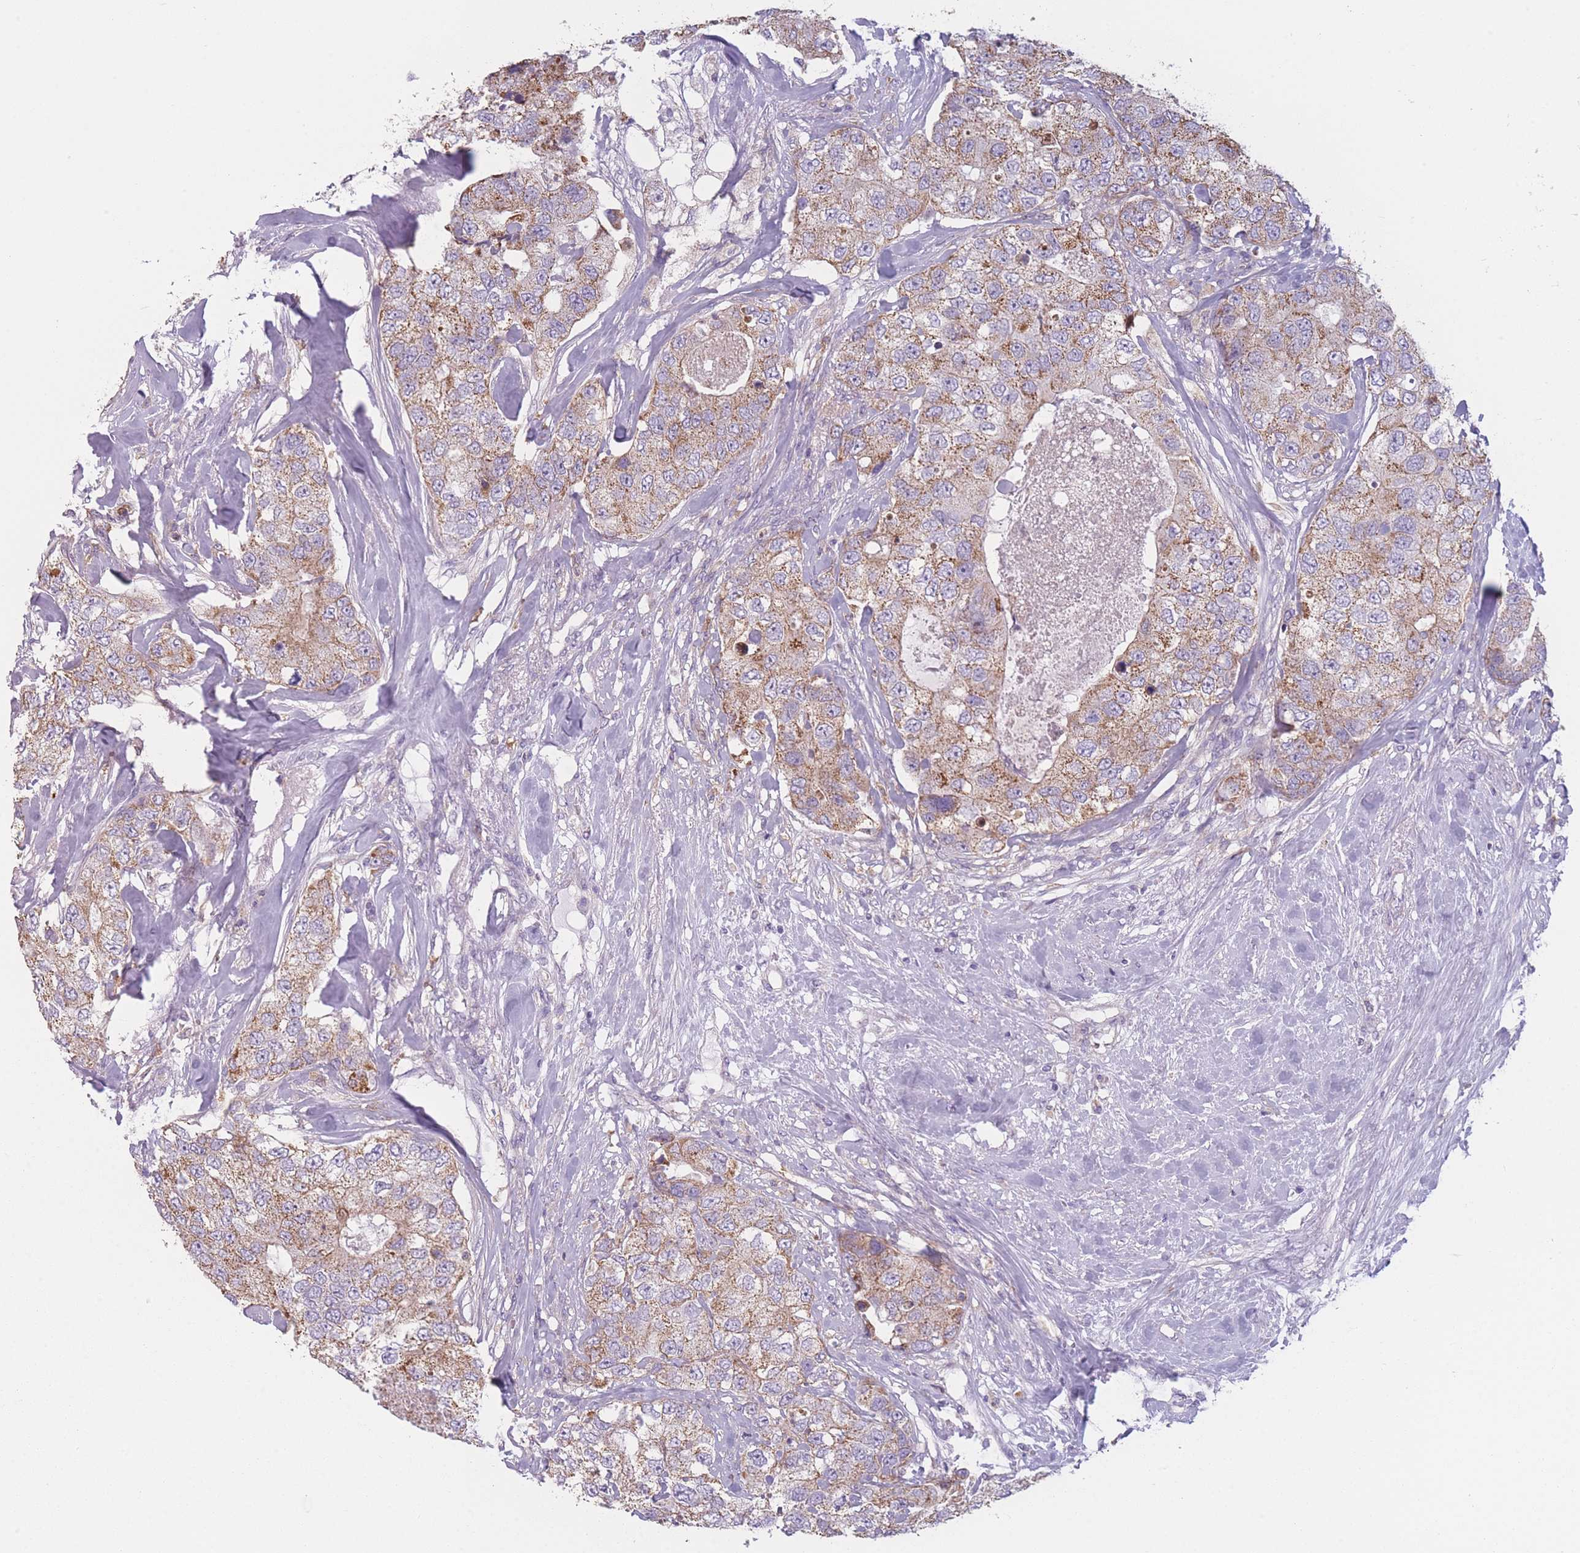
{"staining": {"intensity": "moderate", "quantity": ">75%", "location": "cytoplasmic/membranous"}, "tissue": "breast cancer", "cell_type": "Tumor cells", "image_type": "cancer", "snomed": [{"axis": "morphology", "description": "Duct carcinoma"}, {"axis": "topography", "description": "Breast"}], "caption": "IHC staining of intraductal carcinoma (breast), which exhibits medium levels of moderate cytoplasmic/membranous staining in approximately >75% of tumor cells indicating moderate cytoplasmic/membranous protein expression. The staining was performed using DAB (brown) for protein detection and nuclei were counterstained in hematoxylin (blue).", "gene": "PRAM1", "patient": {"sex": "female", "age": 62}}